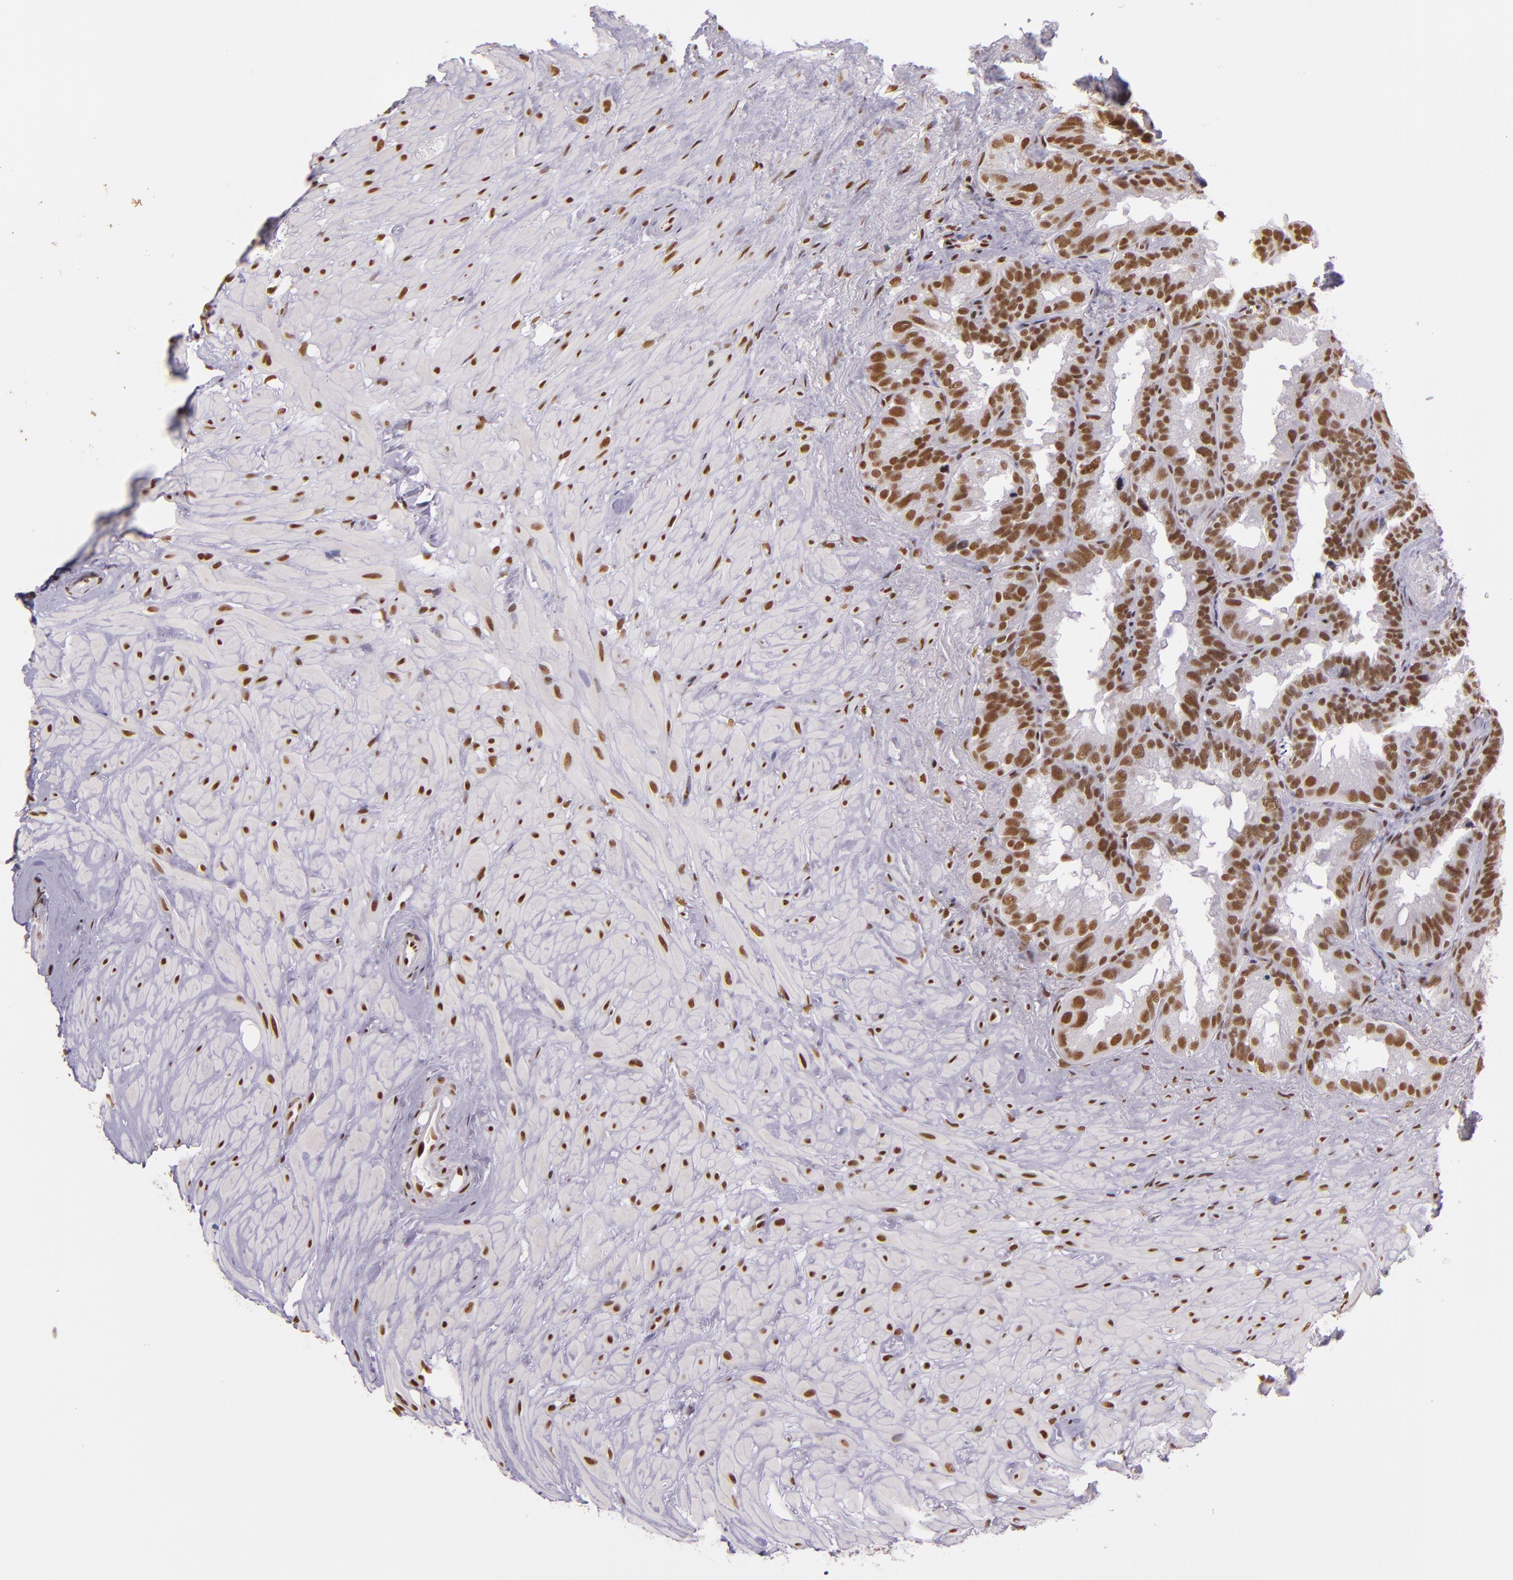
{"staining": {"intensity": "moderate", "quantity": ">75%", "location": "nuclear"}, "tissue": "seminal vesicle", "cell_type": "Glandular cells", "image_type": "normal", "snomed": [{"axis": "morphology", "description": "Normal tissue, NOS"}, {"axis": "topography", "description": "Prostate"}, {"axis": "topography", "description": "Seminal veicle"}], "caption": "Glandular cells exhibit medium levels of moderate nuclear expression in about >75% of cells in unremarkable human seminal vesicle.", "gene": "USF1", "patient": {"sex": "male", "age": 63}}